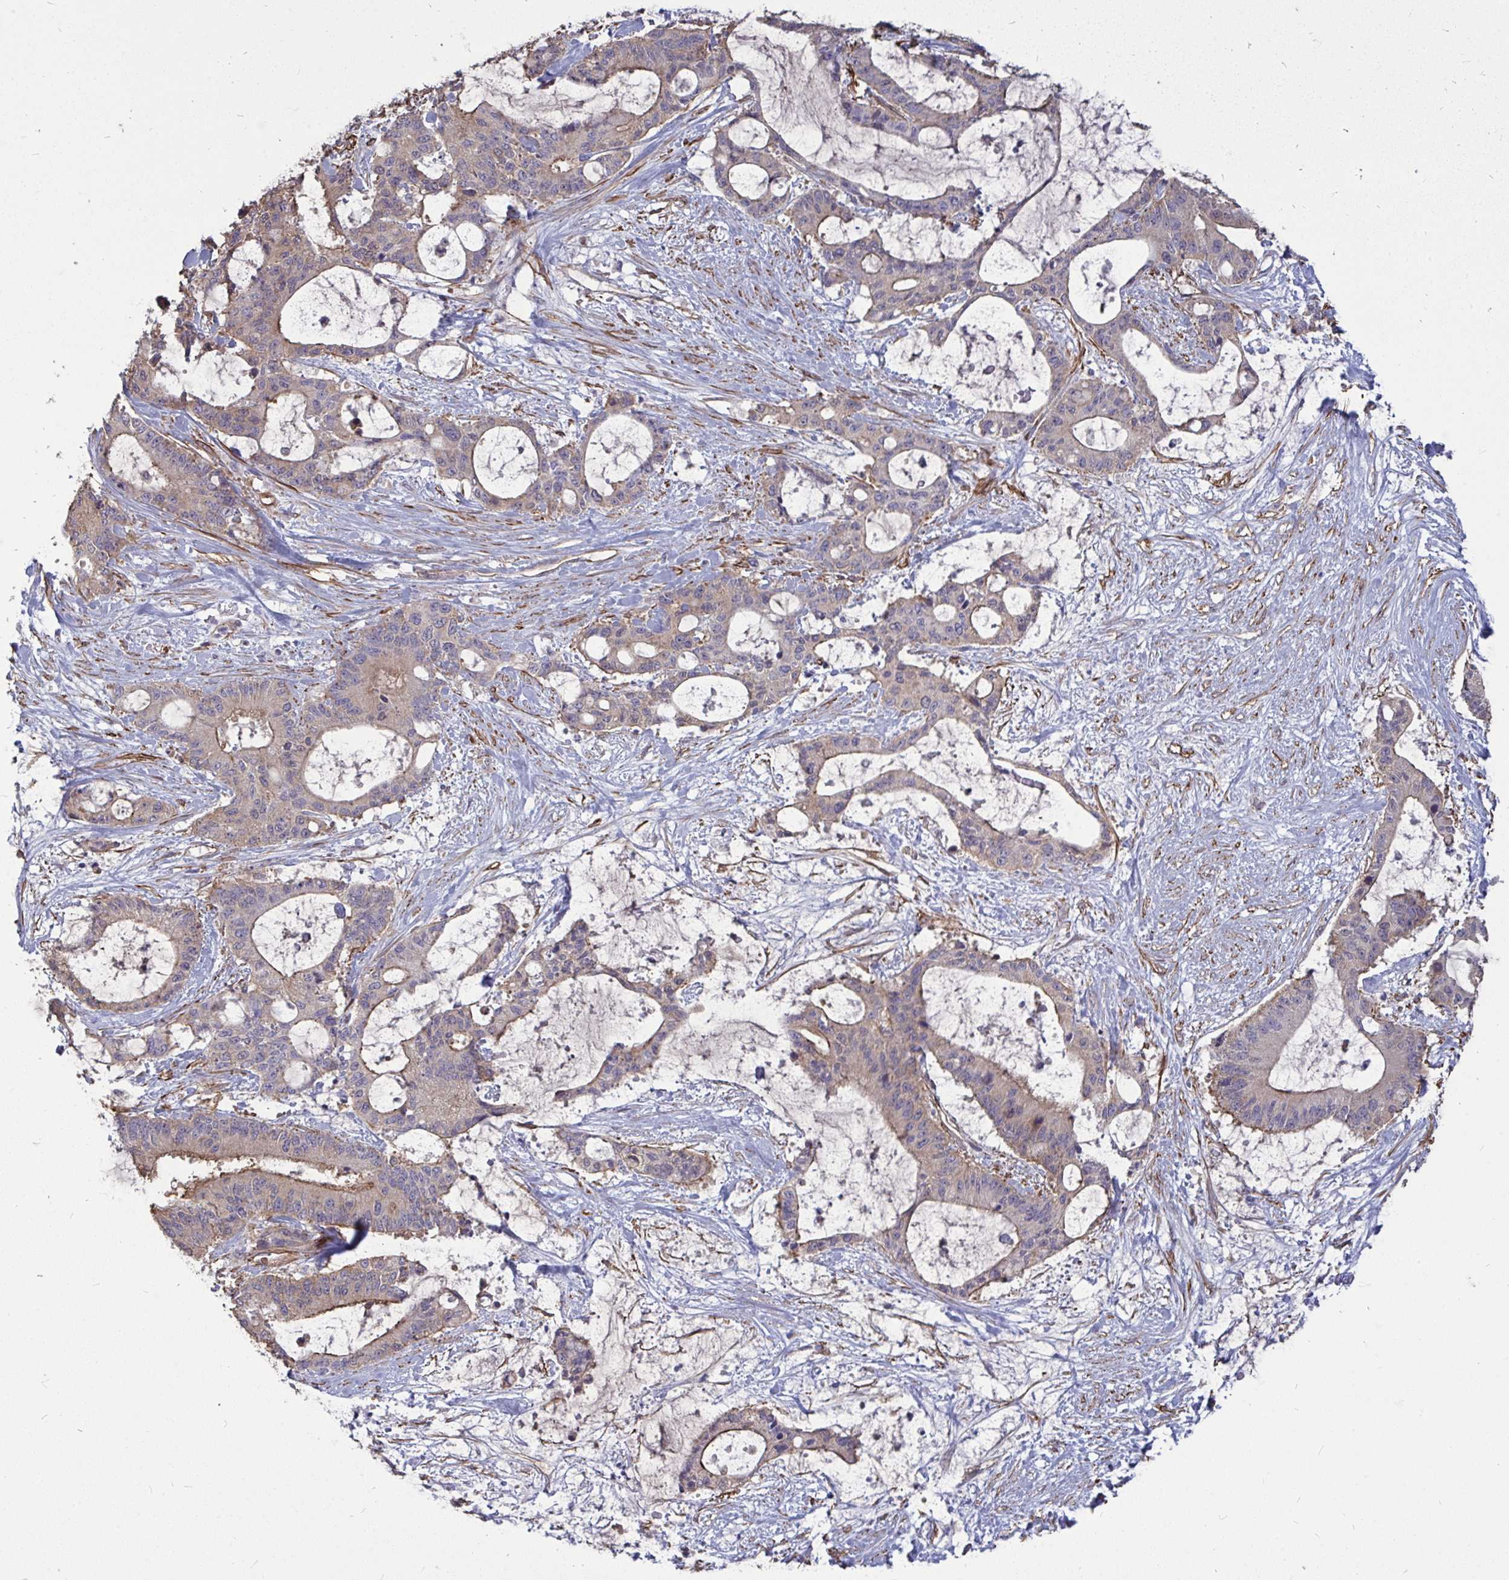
{"staining": {"intensity": "weak", "quantity": "<25%", "location": "cytoplasmic/membranous"}, "tissue": "liver cancer", "cell_type": "Tumor cells", "image_type": "cancer", "snomed": [{"axis": "morphology", "description": "Normal tissue, NOS"}, {"axis": "morphology", "description": "Cholangiocarcinoma"}, {"axis": "topography", "description": "Liver"}, {"axis": "topography", "description": "Peripheral nerve tissue"}], "caption": "Immunohistochemistry of human liver cholangiocarcinoma shows no expression in tumor cells.", "gene": "ISCU", "patient": {"sex": "female", "age": 73}}